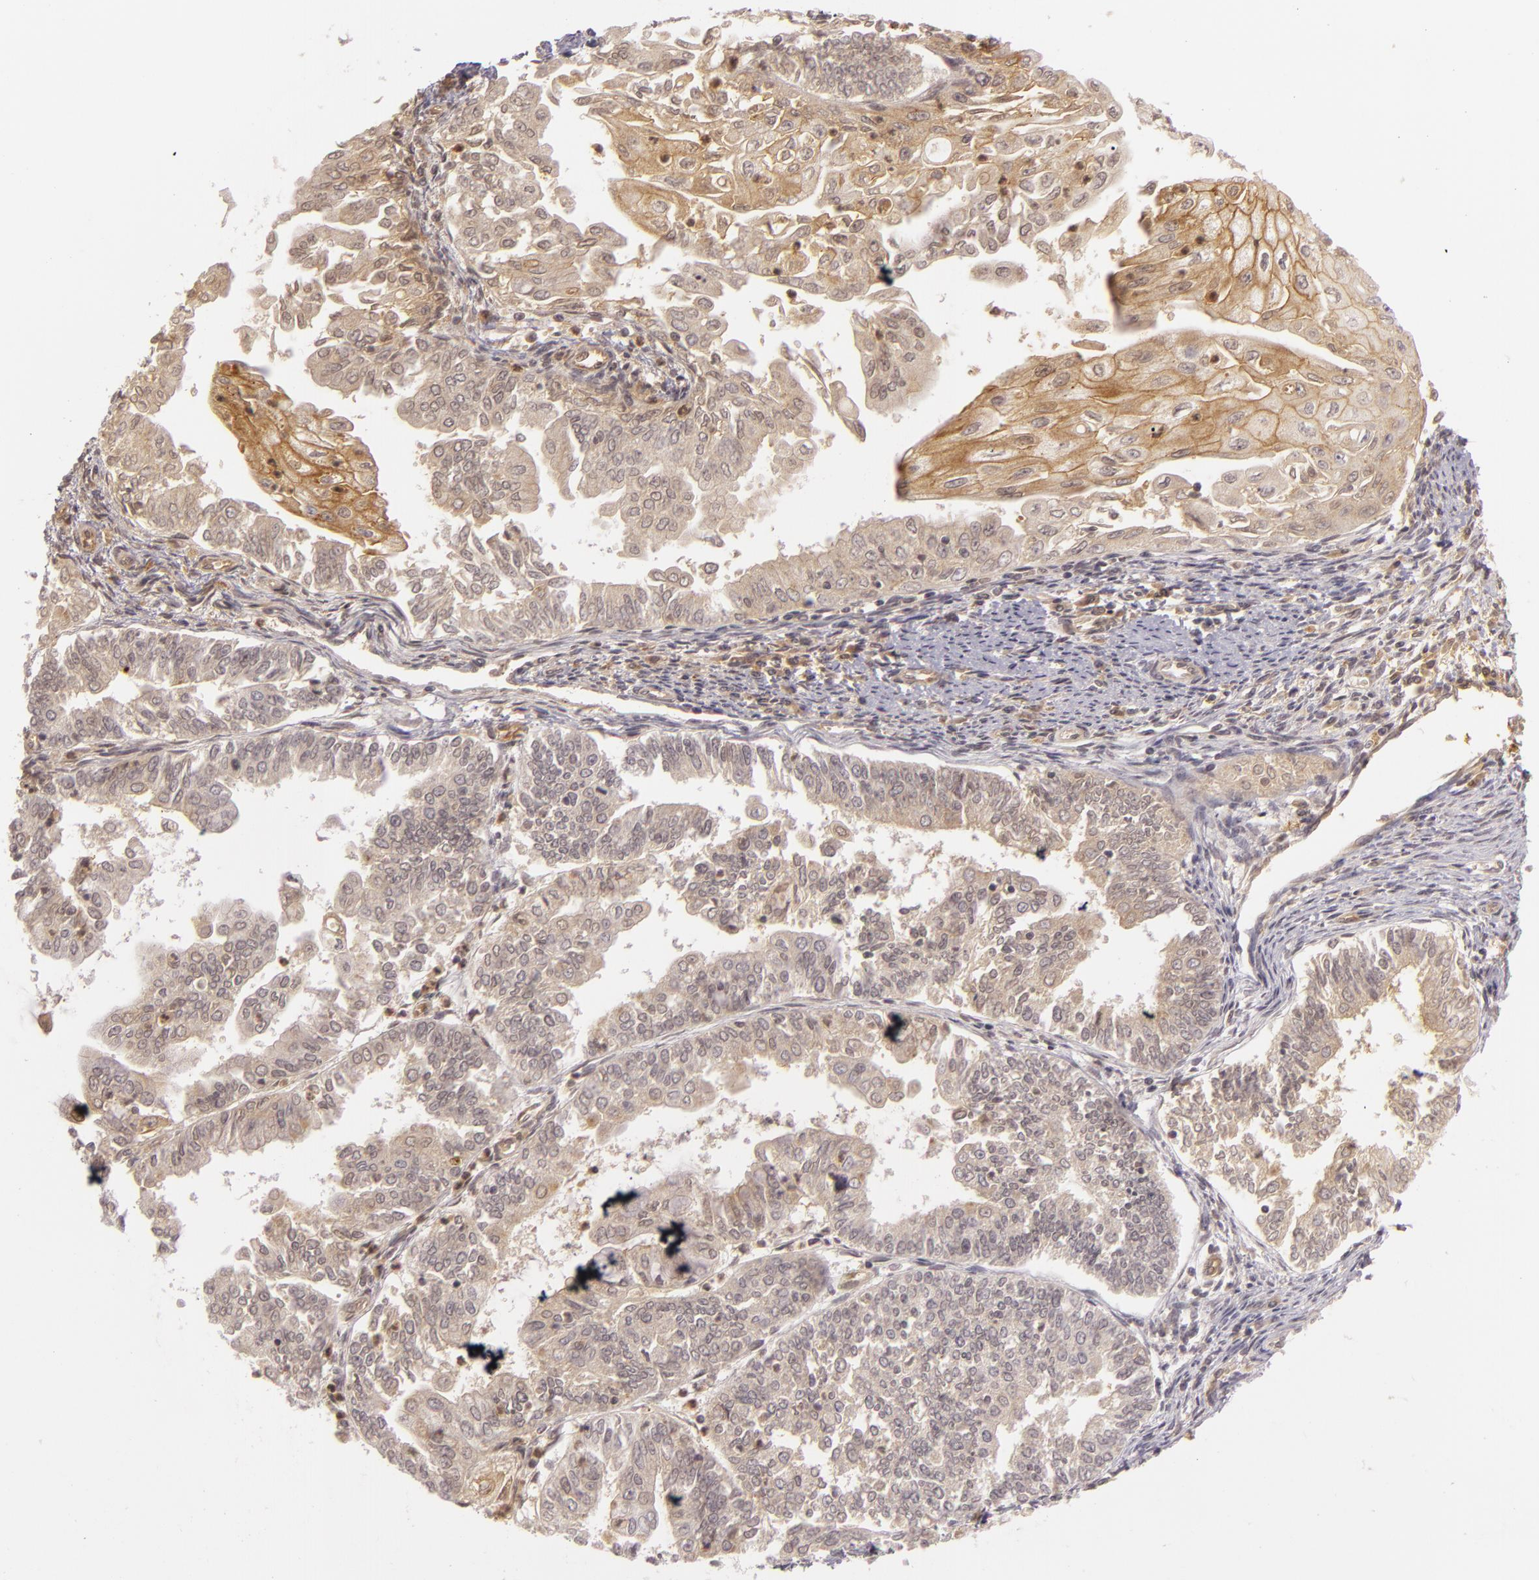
{"staining": {"intensity": "weak", "quantity": ">75%", "location": "cytoplasmic/membranous"}, "tissue": "endometrial cancer", "cell_type": "Tumor cells", "image_type": "cancer", "snomed": [{"axis": "morphology", "description": "Adenocarcinoma, NOS"}, {"axis": "topography", "description": "Endometrium"}], "caption": "Endometrial cancer (adenocarcinoma) tissue reveals weak cytoplasmic/membranous staining in approximately >75% of tumor cells", "gene": "CD59", "patient": {"sex": "female", "age": 75}}